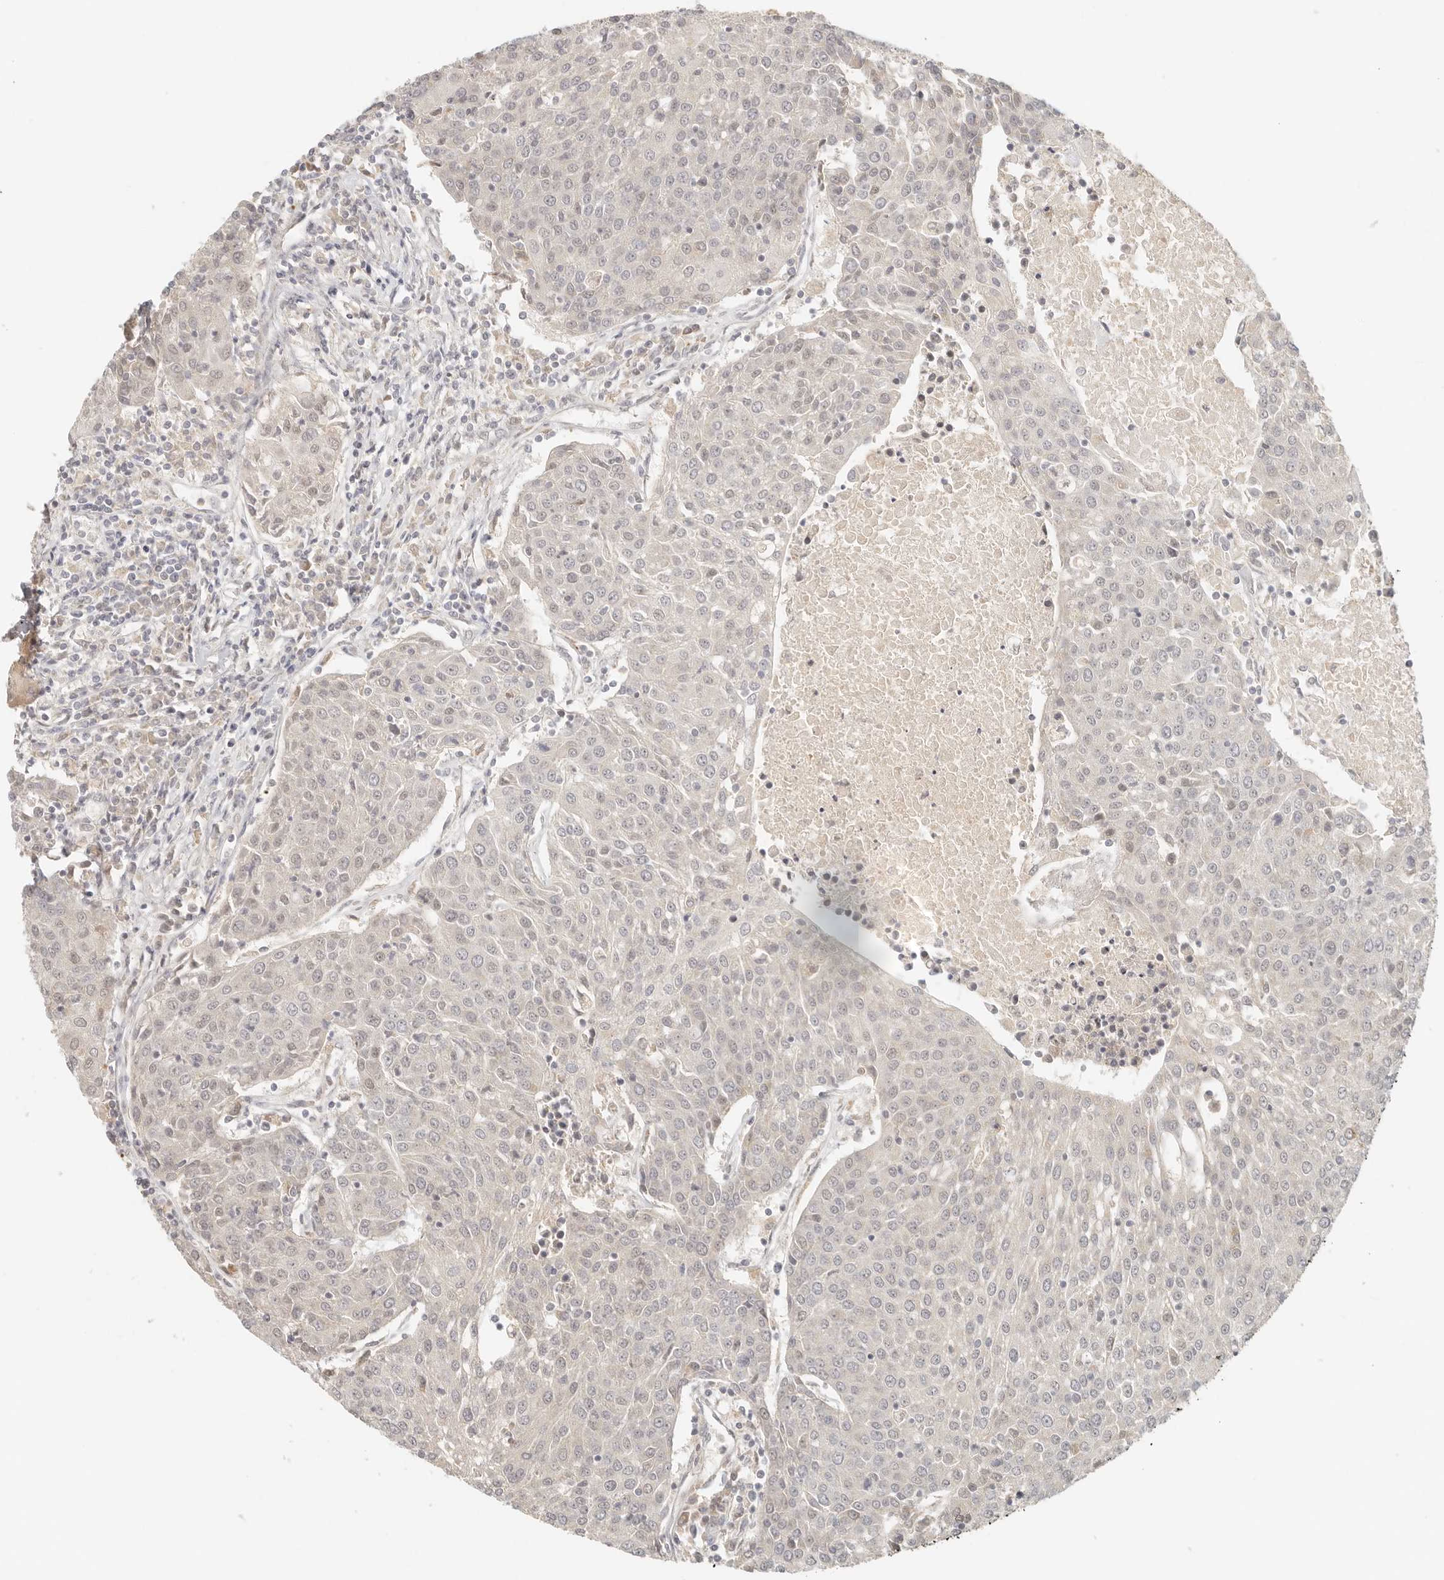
{"staining": {"intensity": "negative", "quantity": "none", "location": "none"}, "tissue": "urothelial cancer", "cell_type": "Tumor cells", "image_type": "cancer", "snomed": [{"axis": "morphology", "description": "Urothelial carcinoma, High grade"}, {"axis": "topography", "description": "Urinary bladder"}], "caption": "An image of human urothelial cancer is negative for staining in tumor cells.", "gene": "INTS11", "patient": {"sex": "female", "age": 85}}